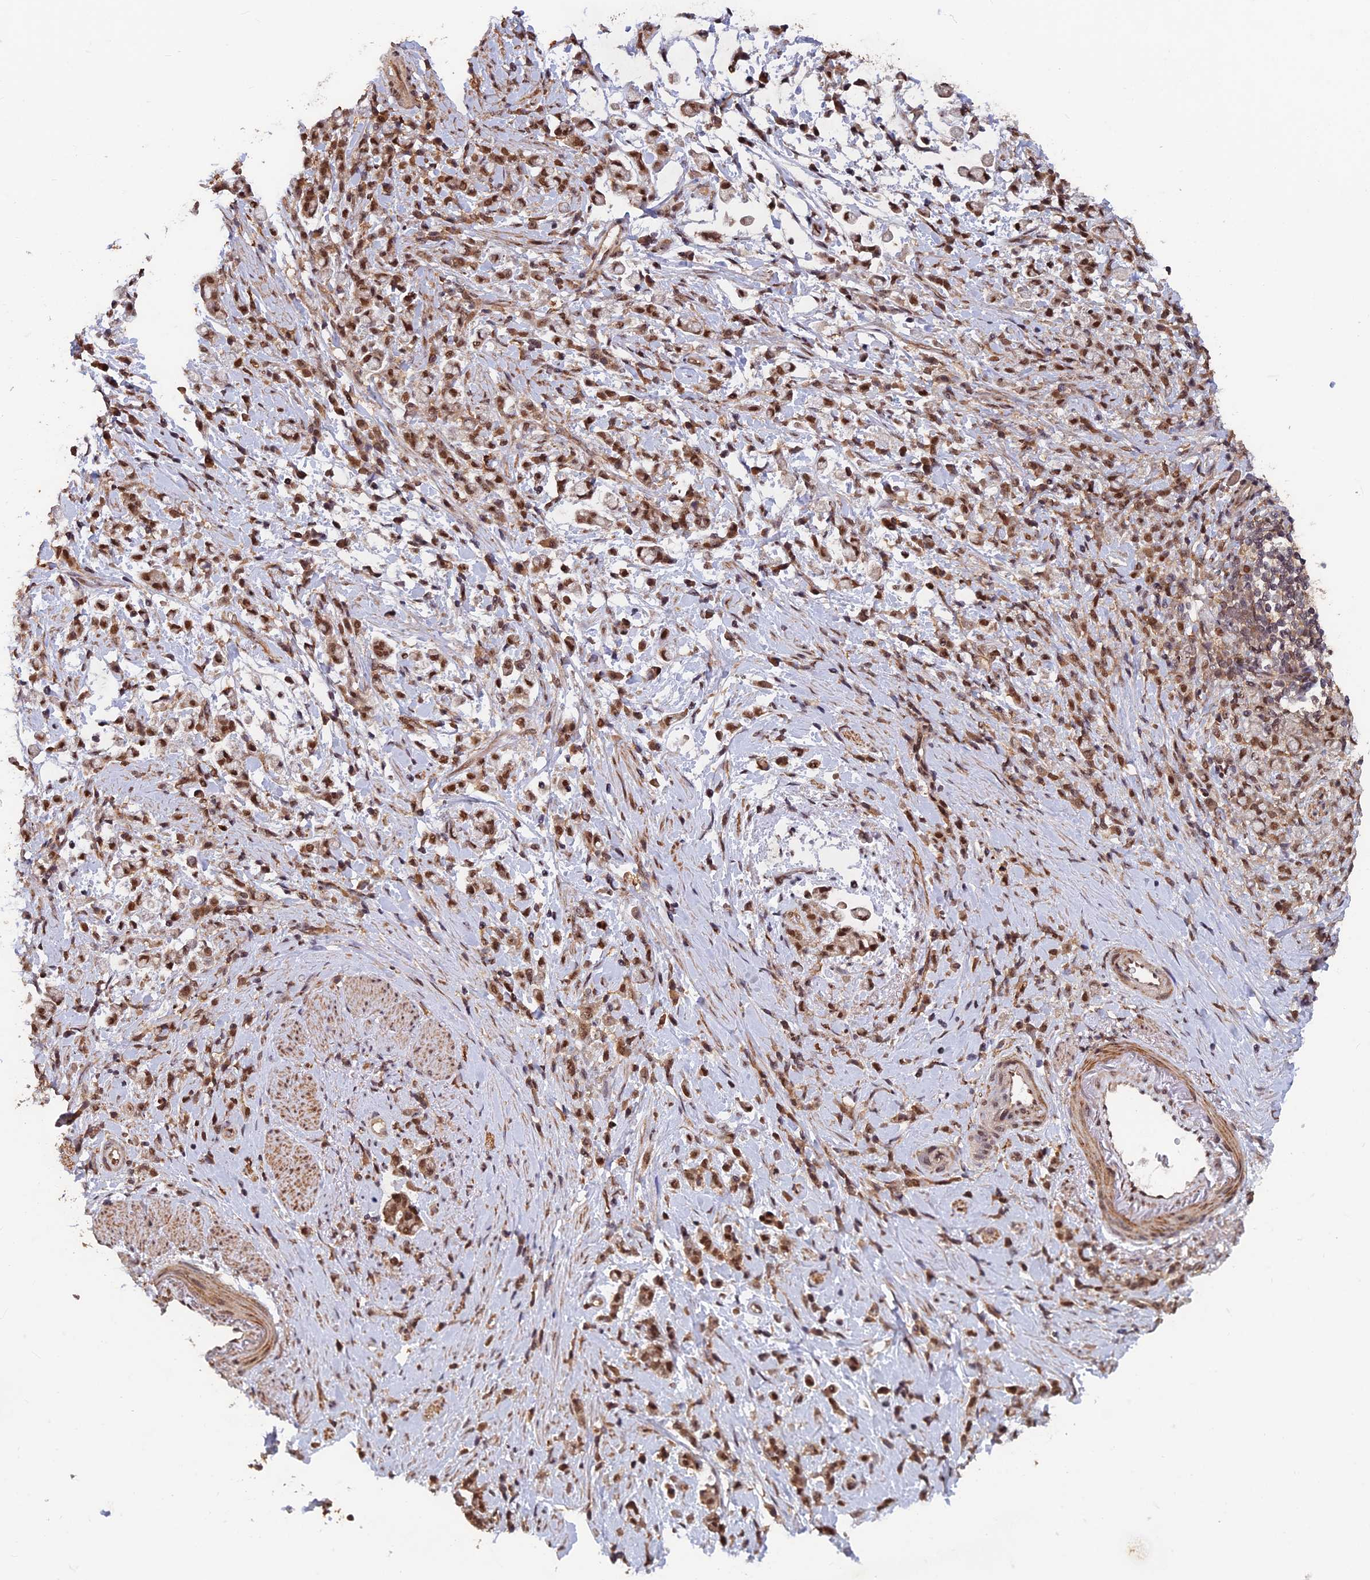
{"staining": {"intensity": "moderate", "quantity": ">75%", "location": "cytoplasmic/membranous,nuclear"}, "tissue": "stomach cancer", "cell_type": "Tumor cells", "image_type": "cancer", "snomed": [{"axis": "morphology", "description": "Adenocarcinoma, NOS"}, {"axis": "topography", "description": "Stomach"}], "caption": "Immunohistochemical staining of human adenocarcinoma (stomach) shows medium levels of moderate cytoplasmic/membranous and nuclear staining in about >75% of tumor cells.", "gene": "FAM53C", "patient": {"sex": "female", "age": 60}}